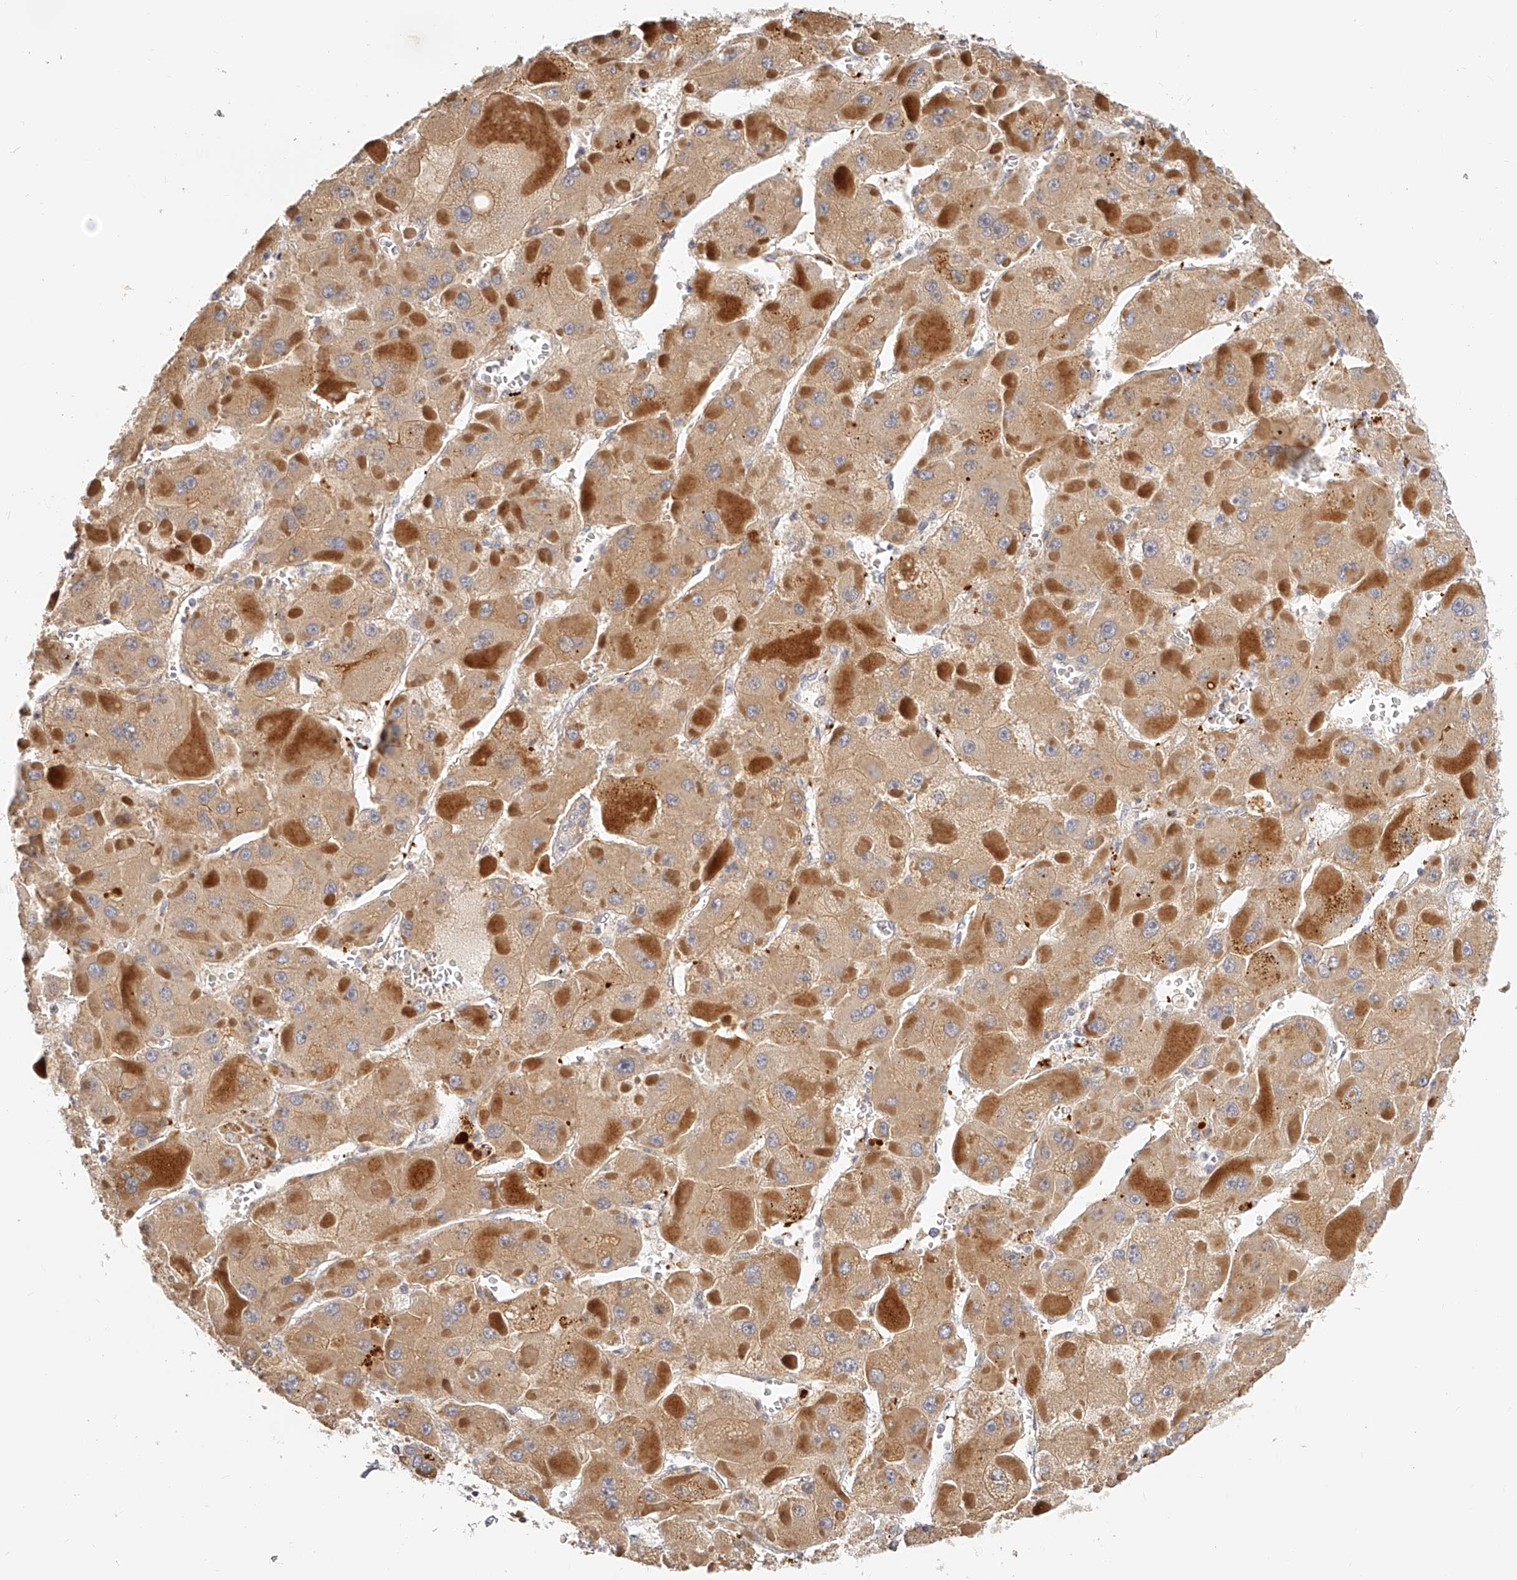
{"staining": {"intensity": "moderate", "quantity": ">75%", "location": "cytoplasmic/membranous"}, "tissue": "liver cancer", "cell_type": "Tumor cells", "image_type": "cancer", "snomed": [{"axis": "morphology", "description": "Carcinoma, Hepatocellular, NOS"}, {"axis": "topography", "description": "Liver"}], "caption": "Immunohistochemistry (IHC) image of human liver cancer stained for a protein (brown), which reveals medium levels of moderate cytoplasmic/membranous expression in about >75% of tumor cells.", "gene": "ITGB3", "patient": {"sex": "female", "age": 73}}